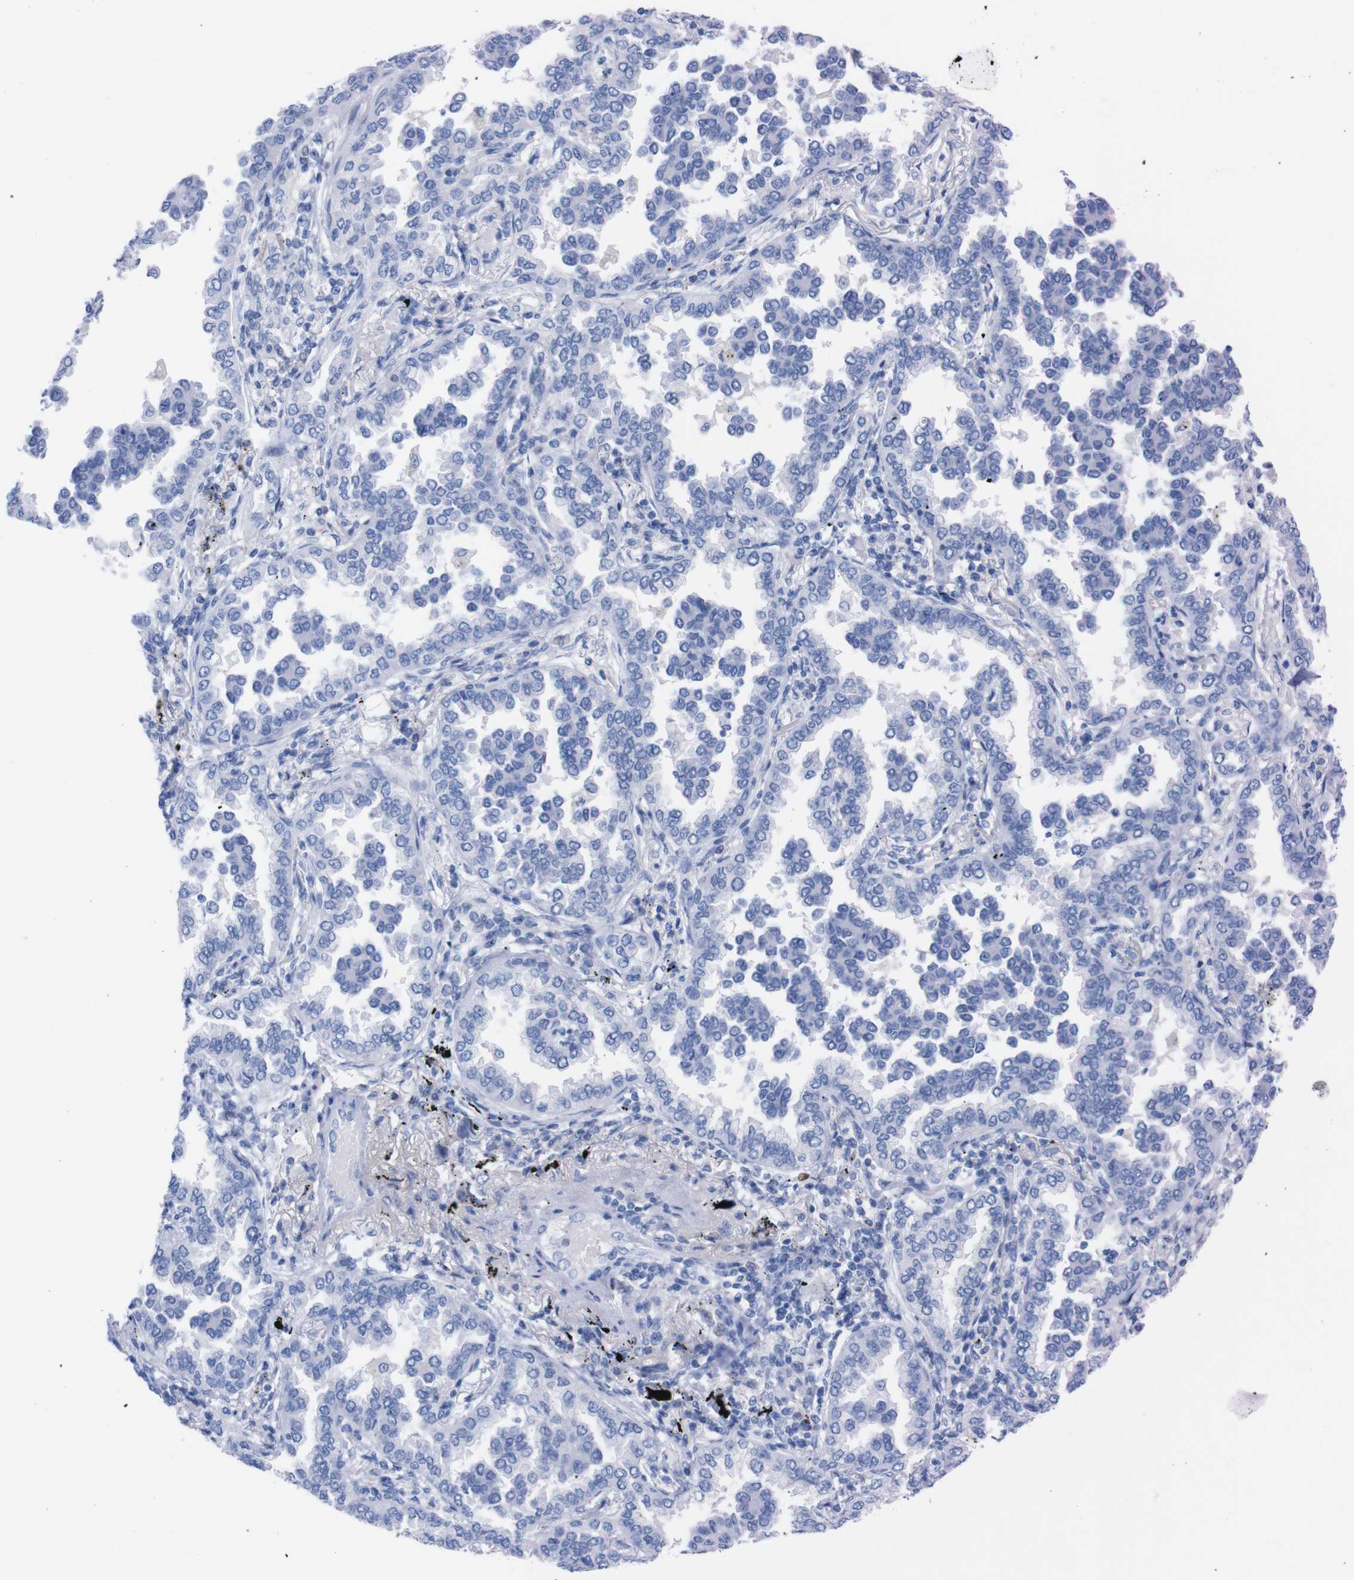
{"staining": {"intensity": "negative", "quantity": "none", "location": "none"}, "tissue": "lung cancer", "cell_type": "Tumor cells", "image_type": "cancer", "snomed": [{"axis": "morphology", "description": "Normal tissue, NOS"}, {"axis": "morphology", "description": "Adenocarcinoma, NOS"}, {"axis": "topography", "description": "Lung"}], "caption": "IHC image of lung cancer stained for a protein (brown), which displays no staining in tumor cells.", "gene": "P2RY12", "patient": {"sex": "male", "age": 59}}